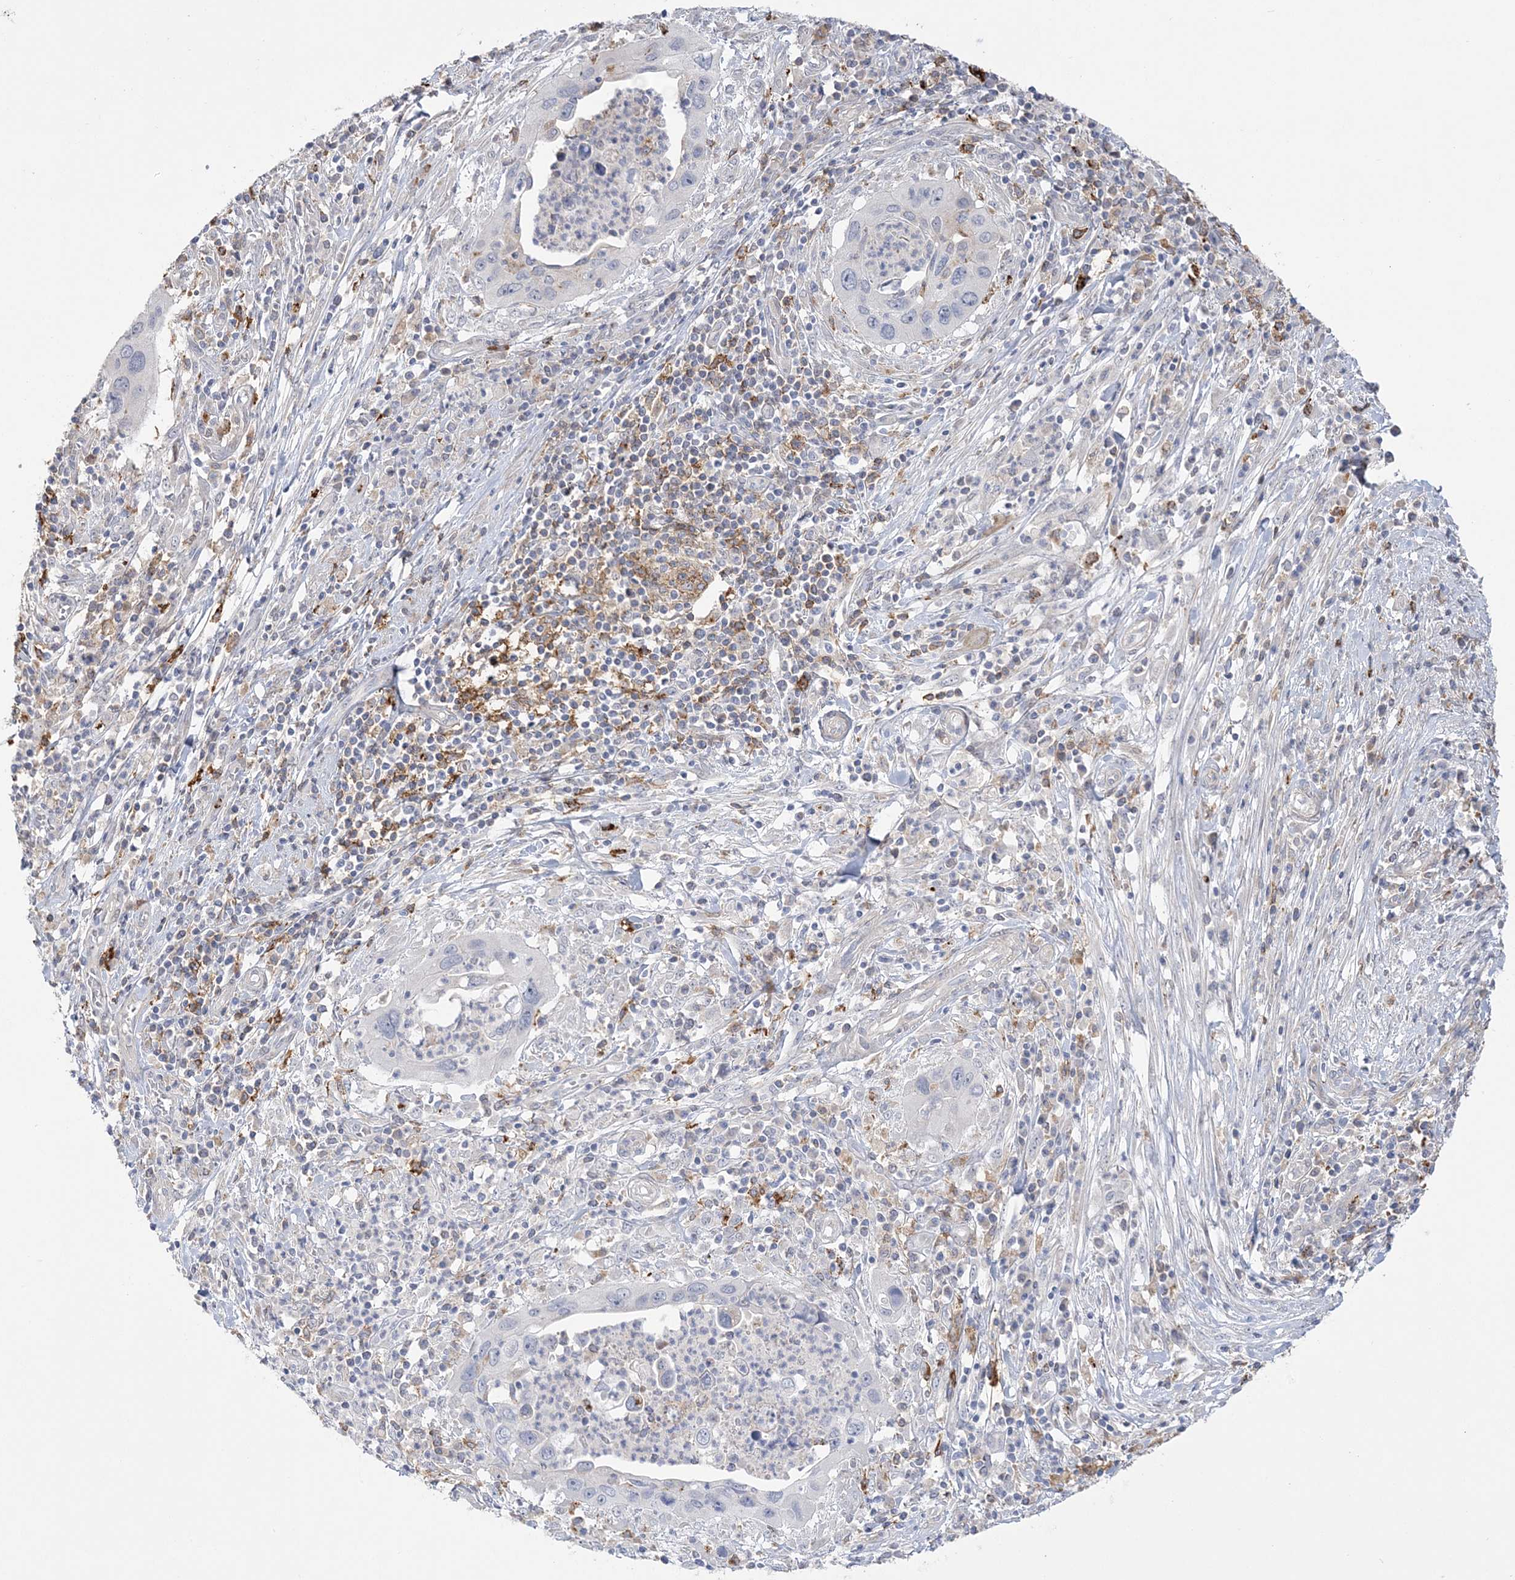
{"staining": {"intensity": "negative", "quantity": "none", "location": "none"}, "tissue": "cervical cancer", "cell_type": "Tumor cells", "image_type": "cancer", "snomed": [{"axis": "morphology", "description": "Squamous cell carcinoma, NOS"}, {"axis": "topography", "description": "Cervix"}], "caption": "The immunohistochemistry histopathology image has no significant expression in tumor cells of cervical squamous cell carcinoma tissue. Brightfield microscopy of immunohistochemistry stained with DAB (brown) and hematoxylin (blue), captured at high magnification.", "gene": "HAAO", "patient": {"sex": "female", "age": 38}}